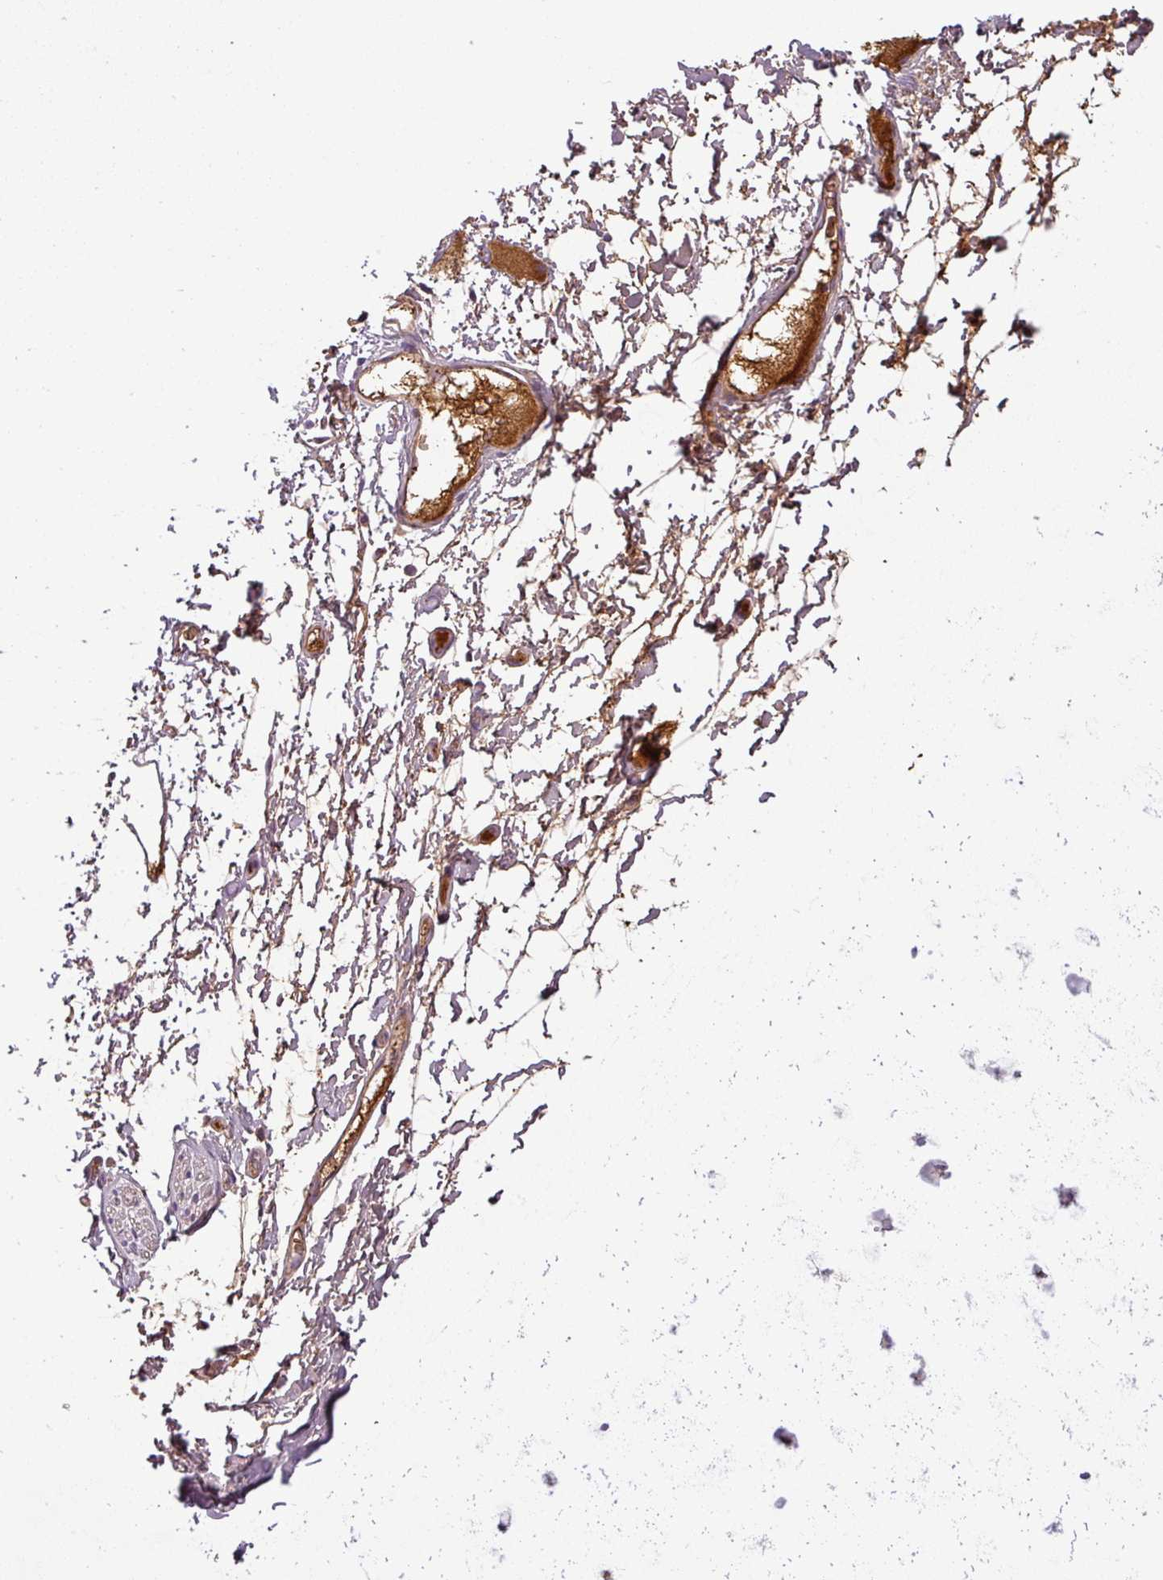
{"staining": {"intensity": "negative", "quantity": "none", "location": "none"}, "tissue": "soft tissue", "cell_type": "Fibroblasts", "image_type": "normal", "snomed": [{"axis": "morphology", "description": "Normal tissue, NOS"}, {"axis": "topography", "description": "Cartilage tissue"}, {"axis": "topography", "description": "Bronchus"}], "caption": "There is no significant expression in fibroblasts of soft tissue. (Immunohistochemistry, brightfield microscopy, high magnification).", "gene": "APOC1", "patient": {"sex": "female", "age": 72}}